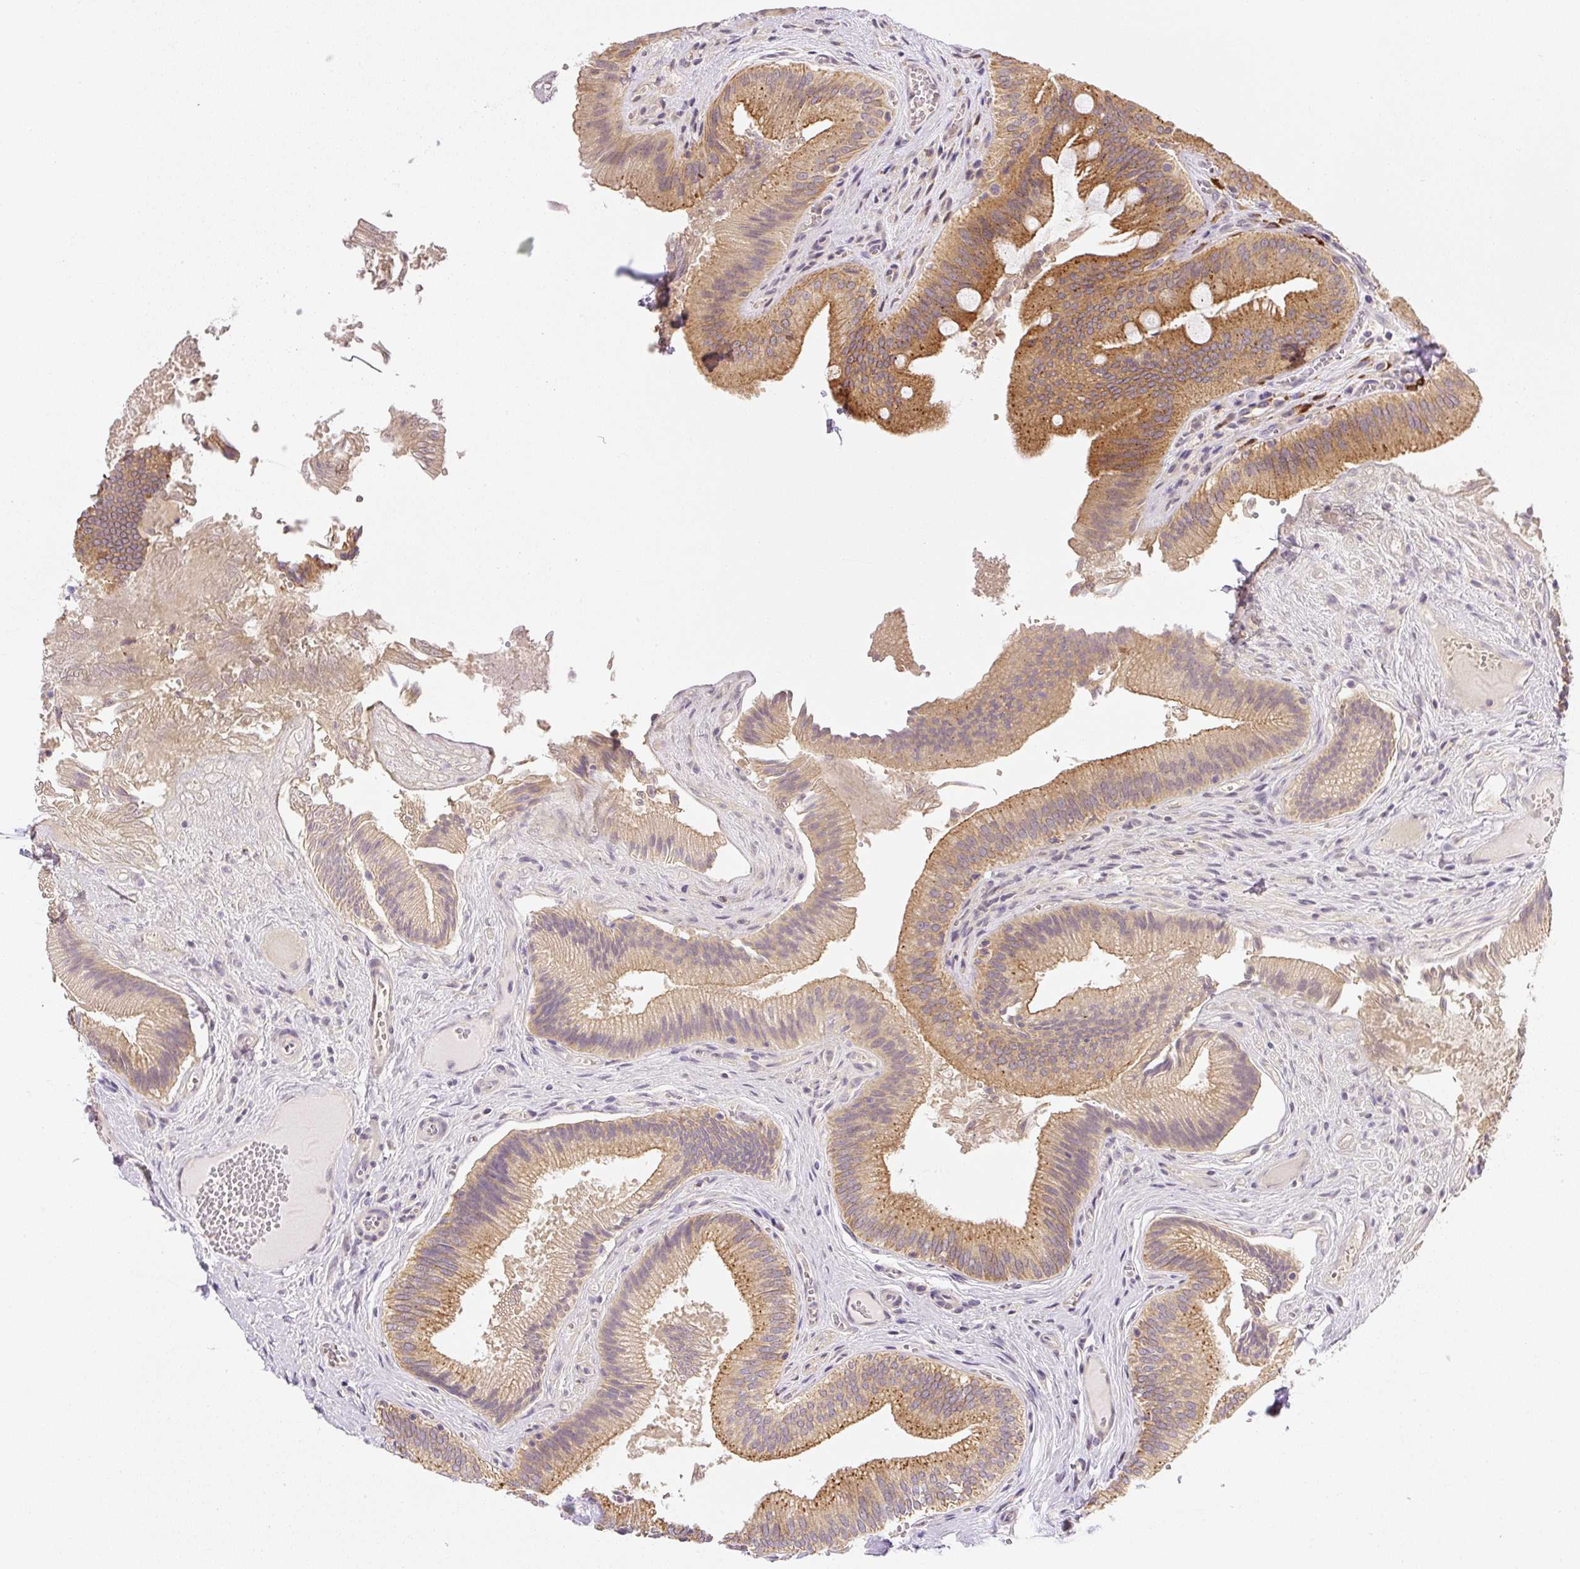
{"staining": {"intensity": "moderate", "quantity": "25%-75%", "location": "cytoplasmic/membranous"}, "tissue": "gallbladder", "cell_type": "Glandular cells", "image_type": "normal", "snomed": [{"axis": "morphology", "description": "Normal tissue, NOS"}, {"axis": "topography", "description": "Gallbladder"}], "caption": "Immunohistochemistry (IHC) of normal gallbladder reveals medium levels of moderate cytoplasmic/membranous staining in about 25%-75% of glandular cells. The staining is performed using DAB brown chromogen to label protein expression. The nuclei are counter-stained blue using hematoxylin.", "gene": "PLA2G4A", "patient": {"sex": "male", "age": 17}}